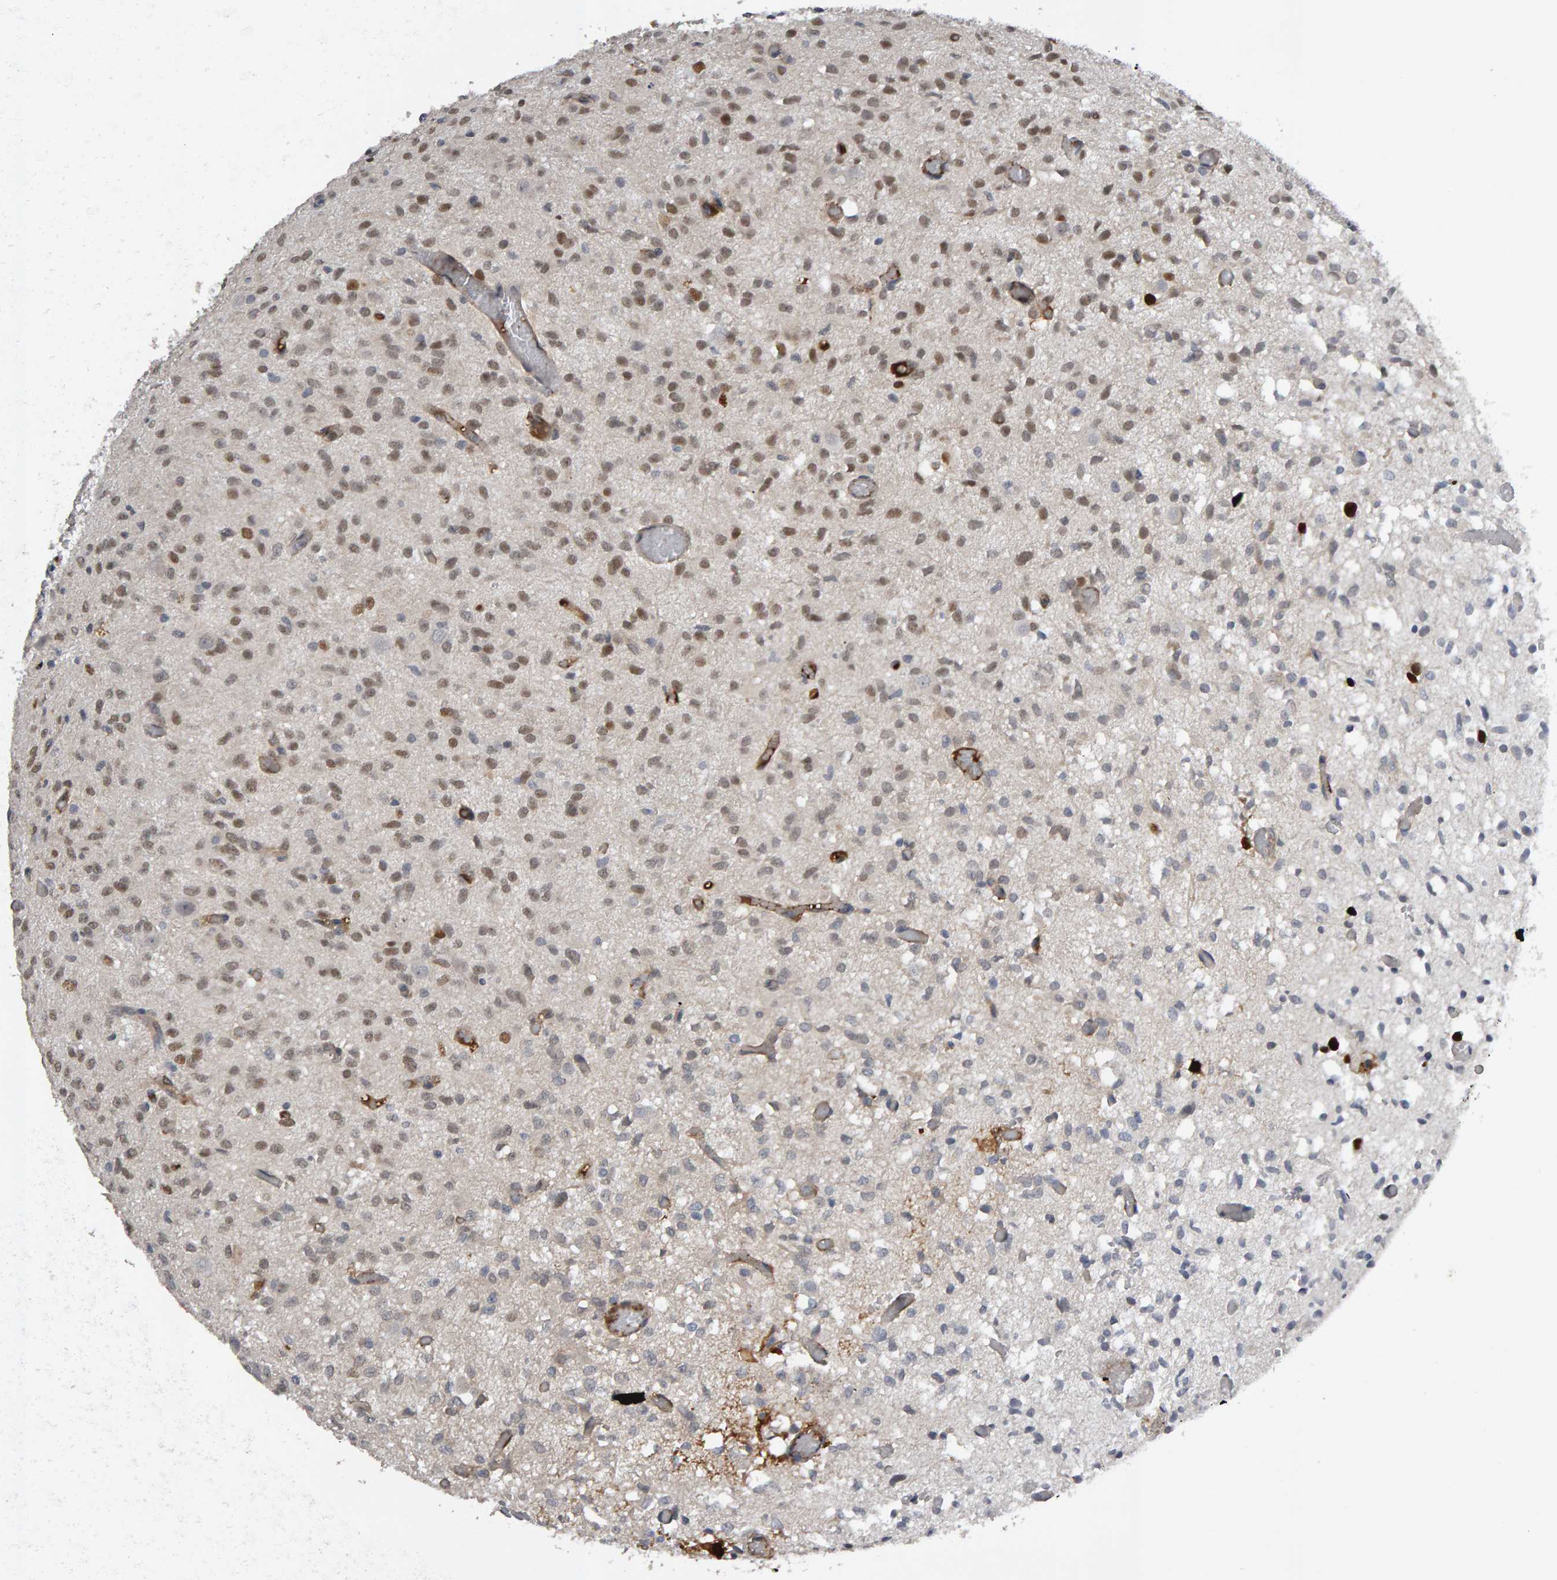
{"staining": {"intensity": "weak", "quantity": ">75%", "location": "nuclear"}, "tissue": "glioma", "cell_type": "Tumor cells", "image_type": "cancer", "snomed": [{"axis": "morphology", "description": "Glioma, malignant, High grade"}, {"axis": "topography", "description": "Brain"}], "caption": "Malignant glioma (high-grade) was stained to show a protein in brown. There is low levels of weak nuclear positivity in approximately >75% of tumor cells.", "gene": "IPO8", "patient": {"sex": "female", "age": 59}}